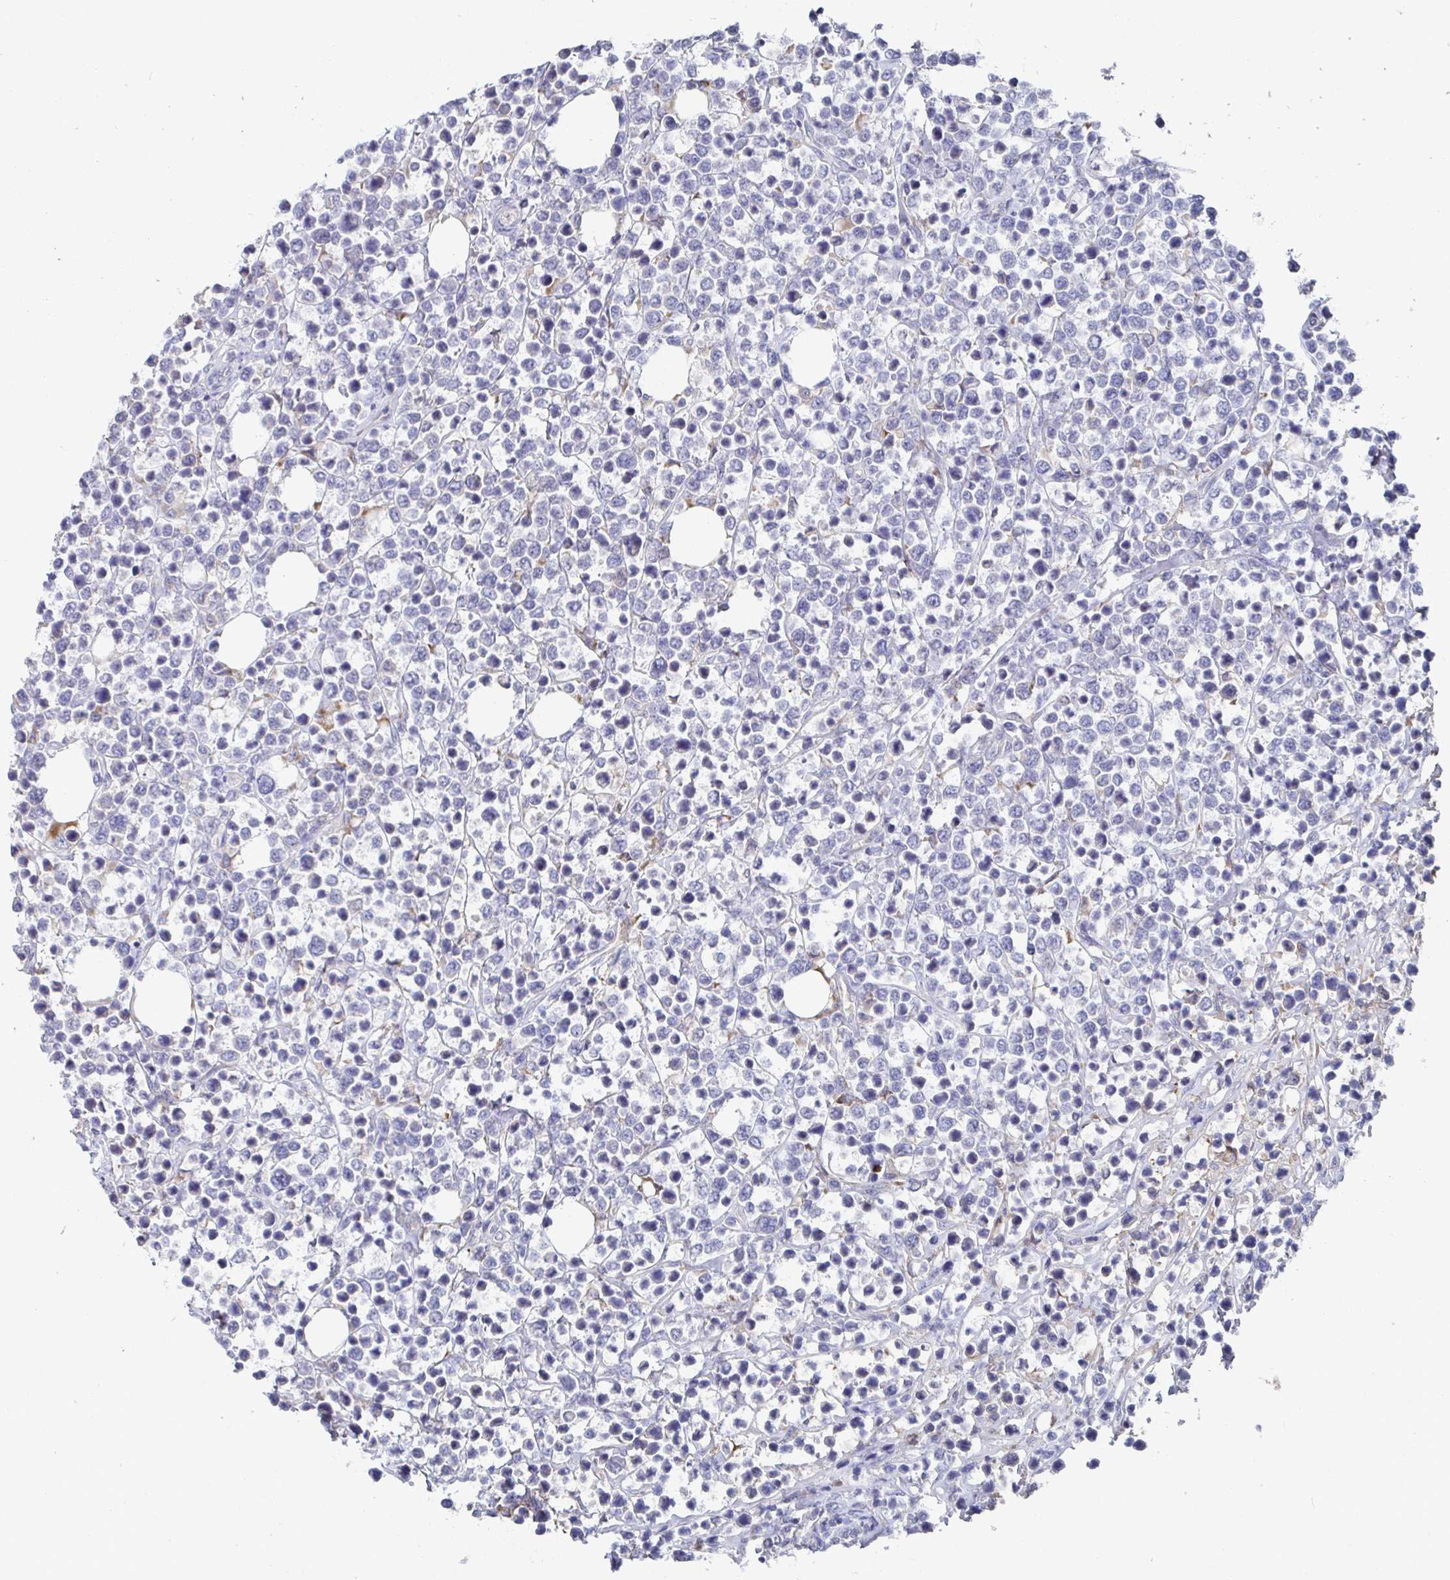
{"staining": {"intensity": "negative", "quantity": "none", "location": "none"}, "tissue": "lymphoma", "cell_type": "Tumor cells", "image_type": "cancer", "snomed": [{"axis": "morphology", "description": "Malignant lymphoma, non-Hodgkin's type, Low grade"}, {"axis": "topography", "description": "Lymph node"}], "caption": "Protein analysis of malignant lymphoma, non-Hodgkin's type (low-grade) shows no significant expression in tumor cells. Nuclei are stained in blue.", "gene": "GPR148", "patient": {"sex": "male", "age": 60}}